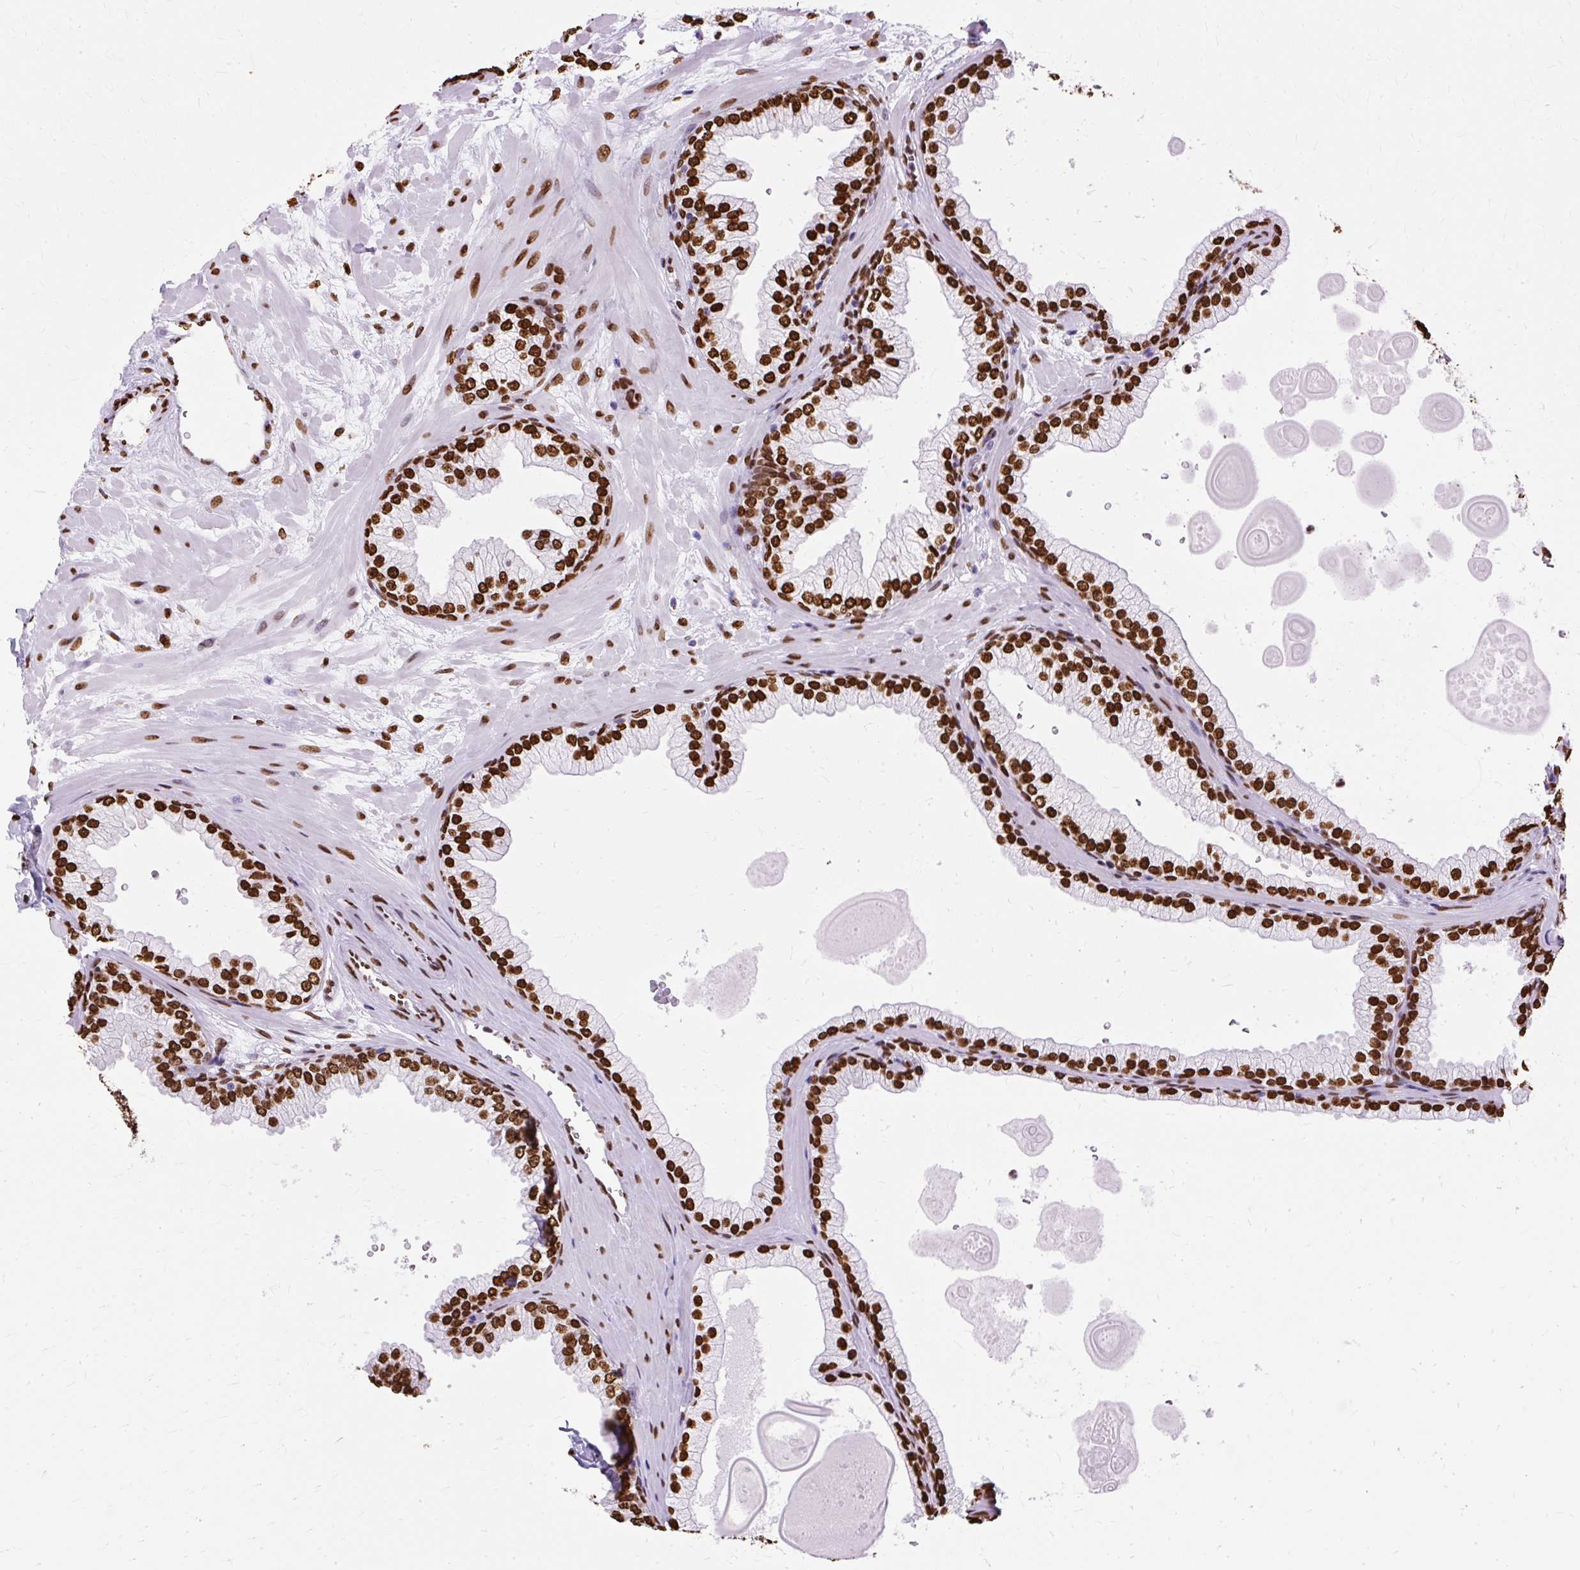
{"staining": {"intensity": "strong", "quantity": ">75%", "location": "nuclear"}, "tissue": "prostate", "cell_type": "Glandular cells", "image_type": "normal", "snomed": [{"axis": "morphology", "description": "Normal tissue, NOS"}, {"axis": "topography", "description": "Prostate"}, {"axis": "topography", "description": "Peripheral nerve tissue"}], "caption": "The image exhibits immunohistochemical staining of normal prostate. There is strong nuclear expression is appreciated in approximately >75% of glandular cells.", "gene": "TMEM184C", "patient": {"sex": "male", "age": 61}}